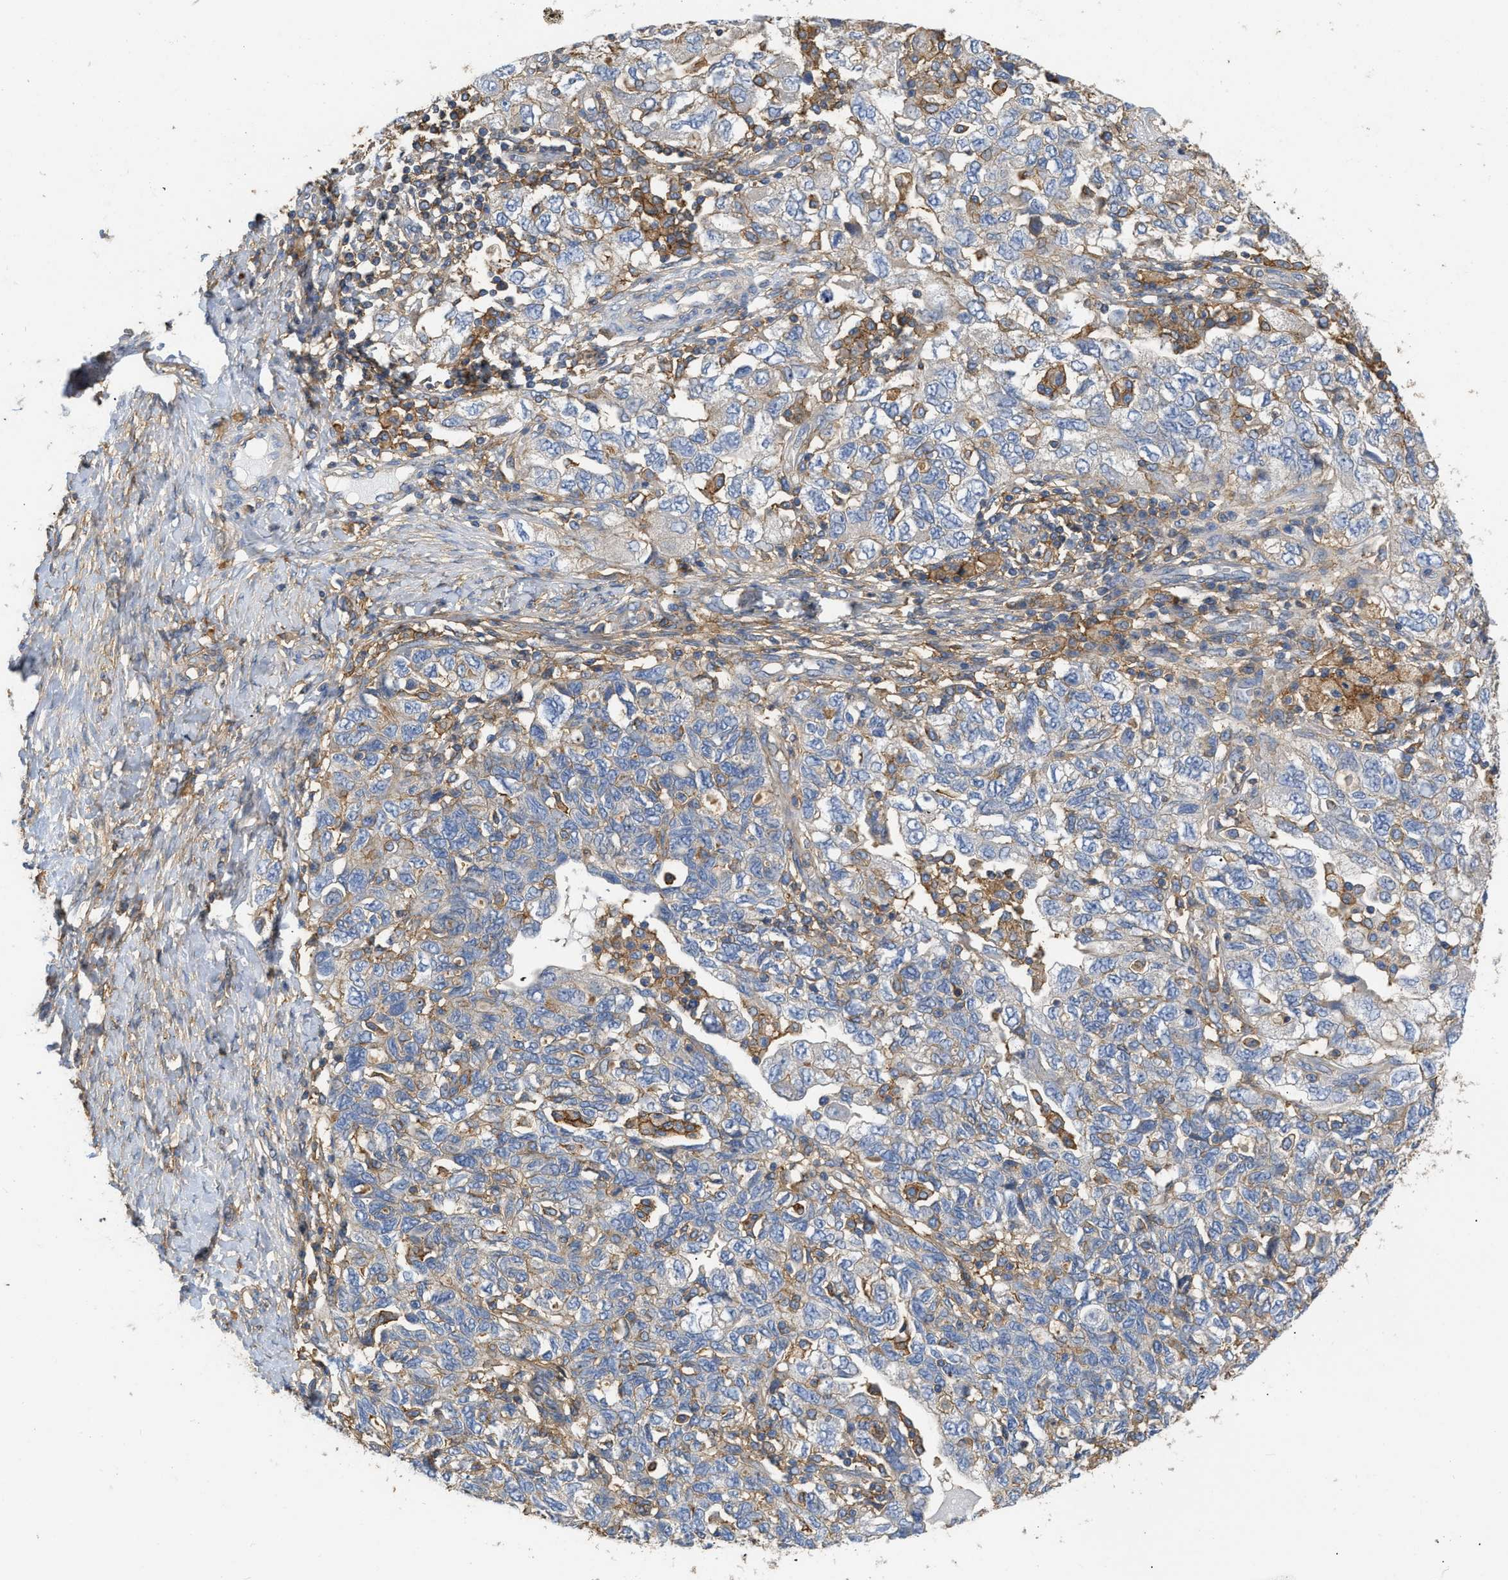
{"staining": {"intensity": "moderate", "quantity": "<25%", "location": "cytoplasmic/membranous"}, "tissue": "ovarian cancer", "cell_type": "Tumor cells", "image_type": "cancer", "snomed": [{"axis": "morphology", "description": "Carcinoma, NOS"}, {"axis": "morphology", "description": "Cystadenocarcinoma, serous, NOS"}, {"axis": "topography", "description": "Ovary"}], "caption": "This is a histology image of immunohistochemistry (IHC) staining of ovarian cancer (carcinoma), which shows moderate staining in the cytoplasmic/membranous of tumor cells.", "gene": "GNB4", "patient": {"sex": "female", "age": 69}}